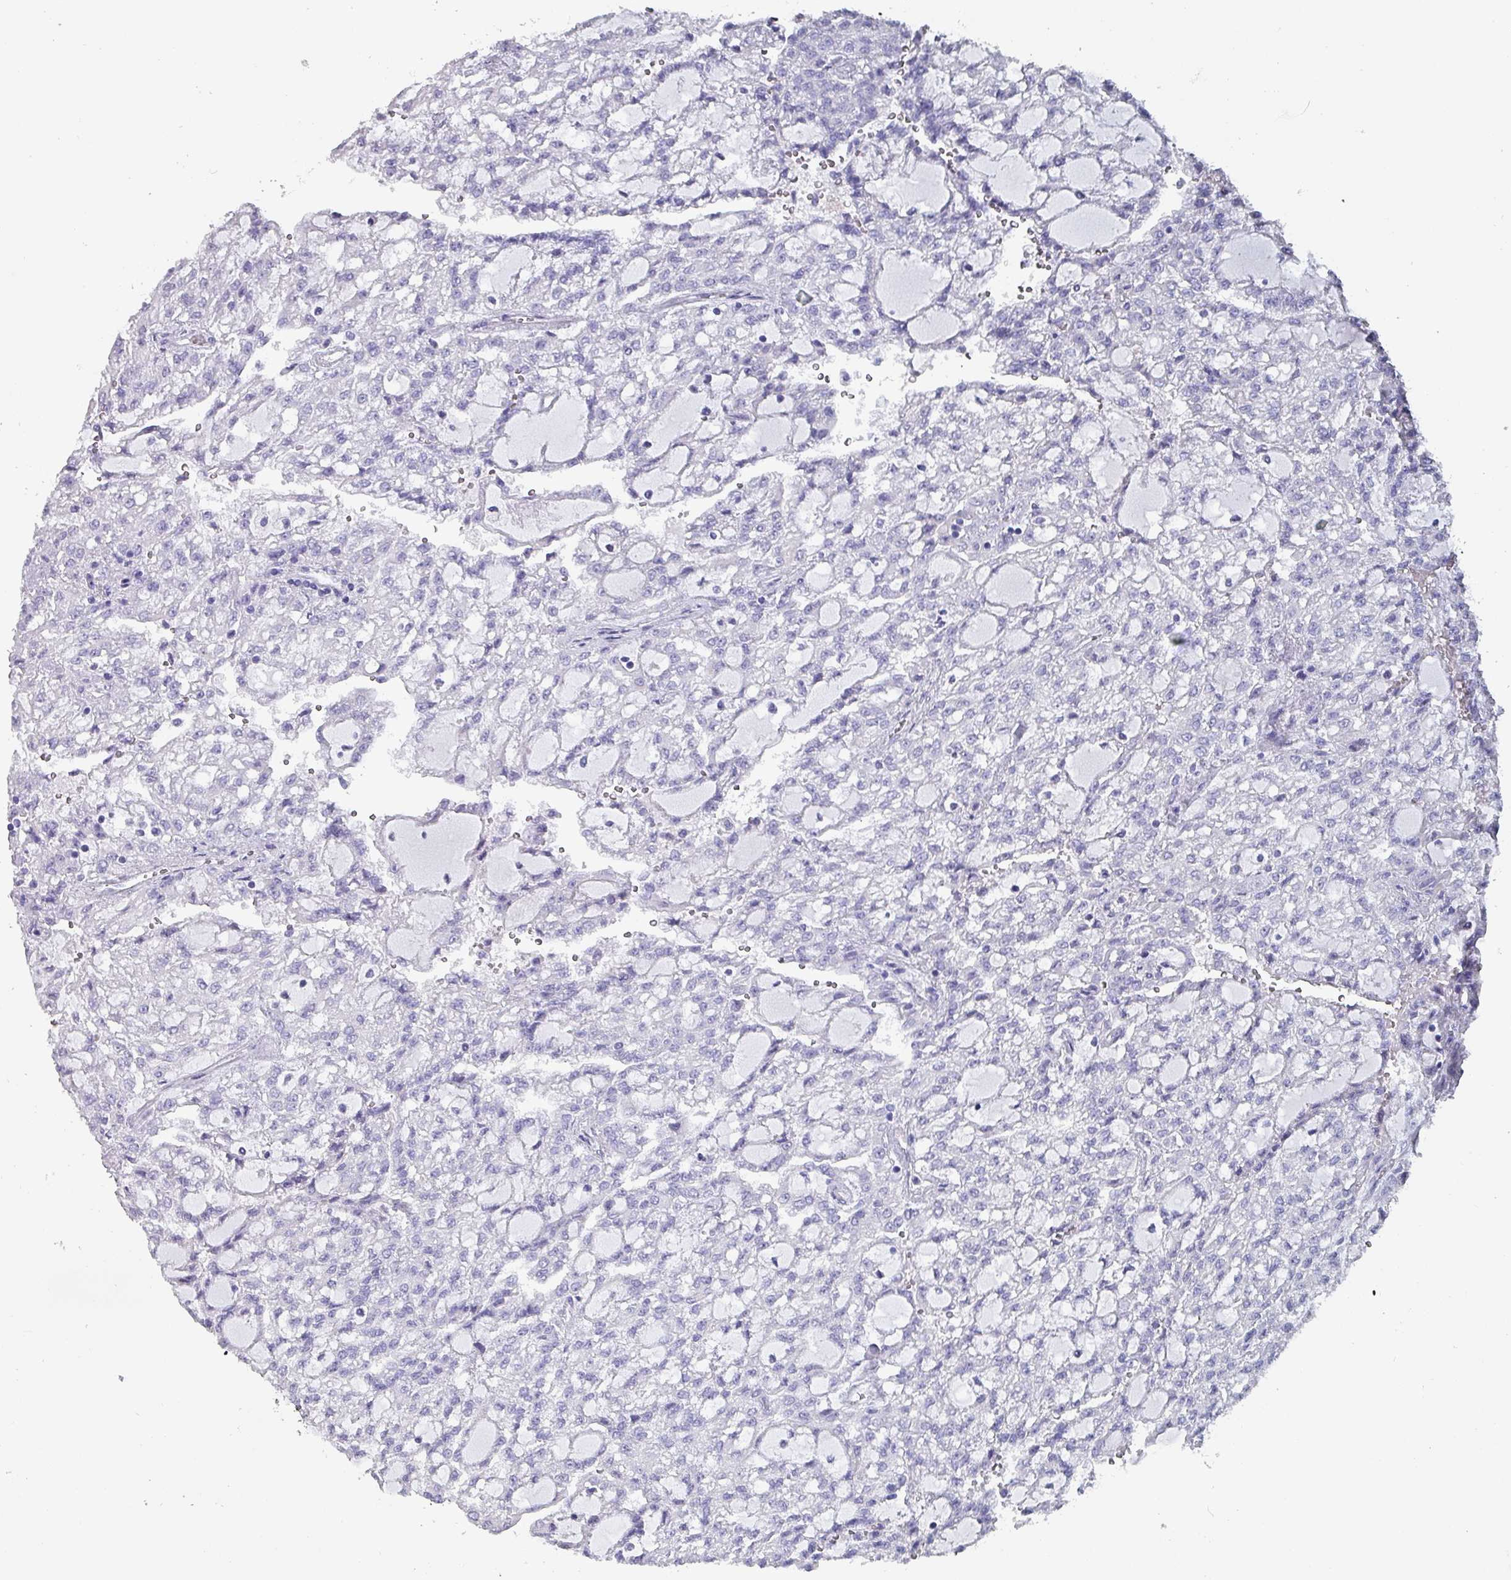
{"staining": {"intensity": "negative", "quantity": "none", "location": "none"}, "tissue": "renal cancer", "cell_type": "Tumor cells", "image_type": "cancer", "snomed": [{"axis": "morphology", "description": "Adenocarcinoma, NOS"}, {"axis": "topography", "description": "Kidney"}], "caption": "An image of human renal cancer (adenocarcinoma) is negative for staining in tumor cells. (IHC, brightfield microscopy, high magnification).", "gene": "INS-IGF2", "patient": {"sex": "male", "age": 63}}